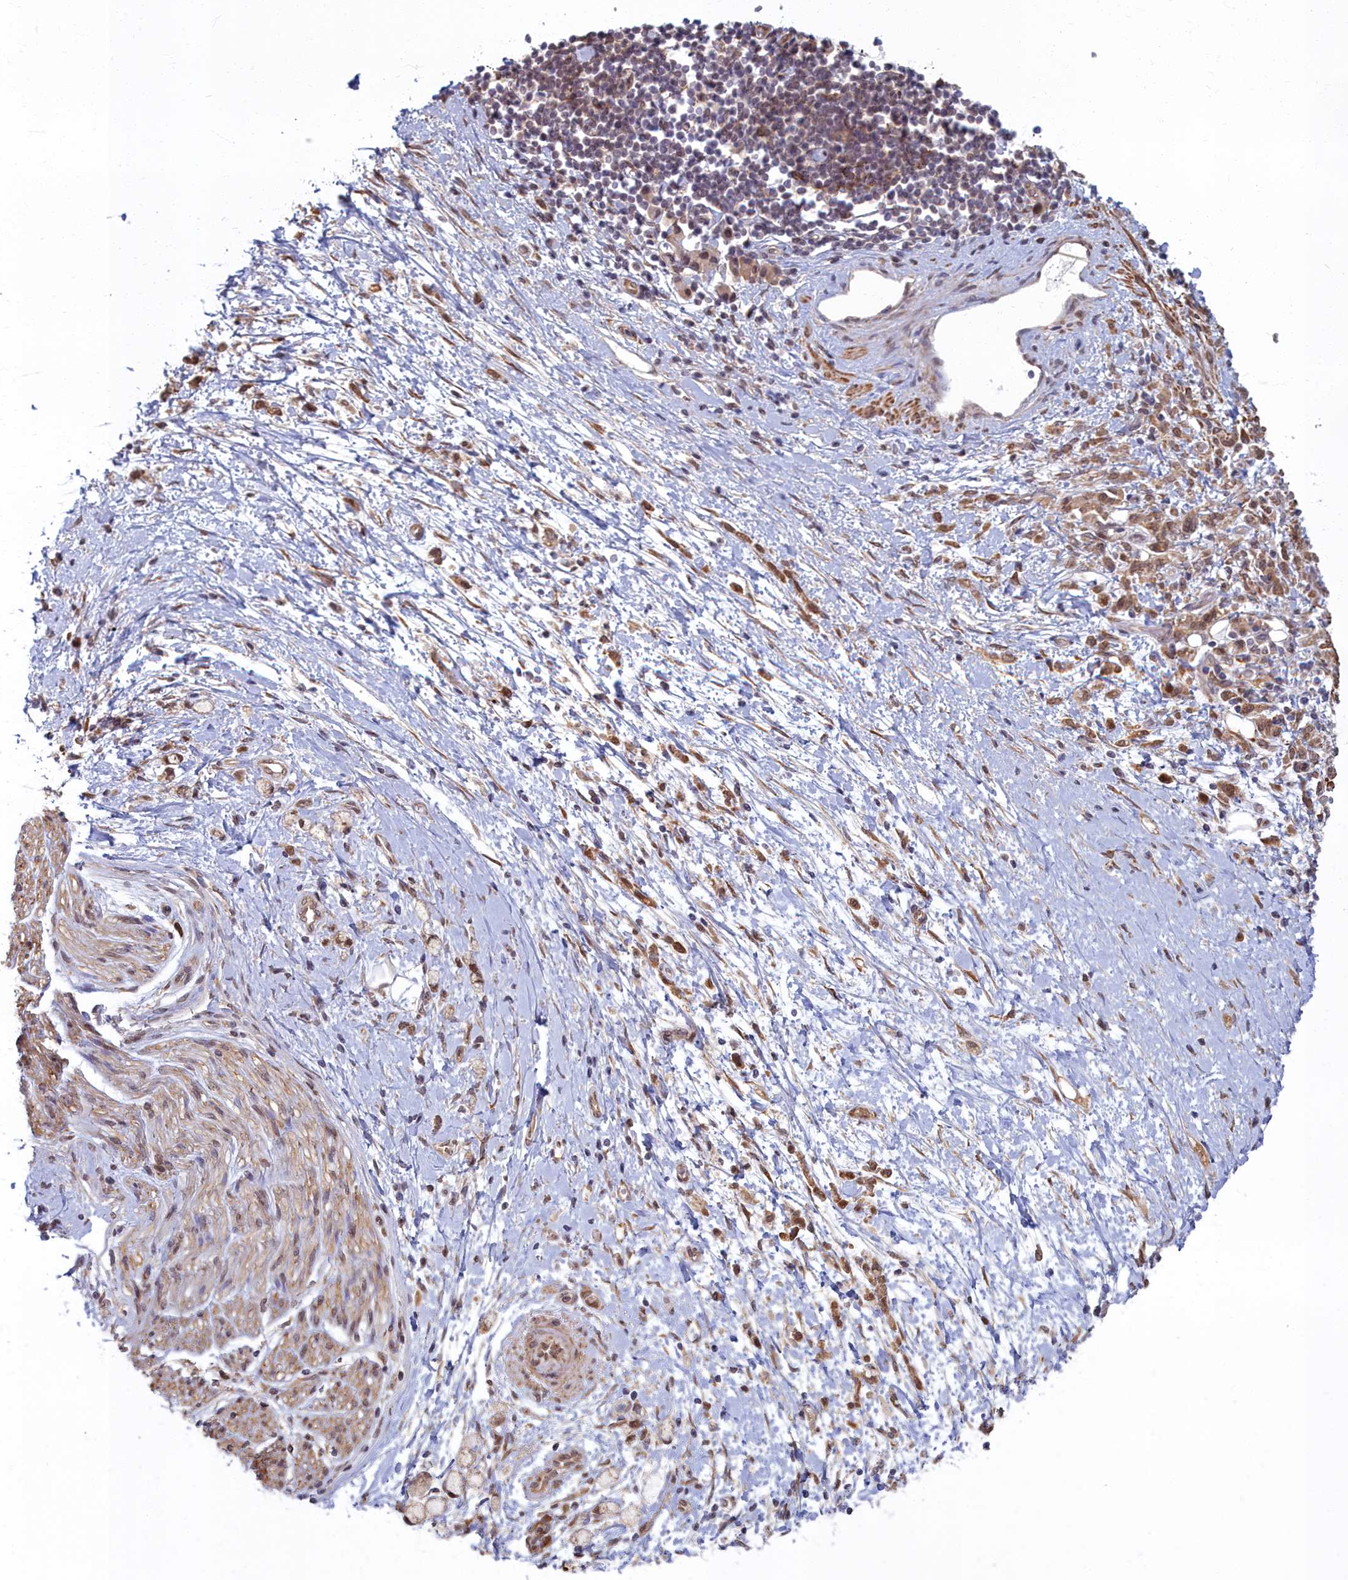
{"staining": {"intensity": "moderate", "quantity": ">75%", "location": "cytoplasmic/membranous,nuclear"}, "tissue": "stomach cancer", "cell_type": "Tumor cells", "image_type": "cancer", "snomed": [{"axis": "morphology", "description": "Adenocarcinoma, NOS"}, {"axis": "topography", "description": "Stomach"}], "caption": "DAB (3,3'-diaminobenzidine) immunohistochemical staining of human adenocarcinoma (stomach) reveals moderate cytoplasmic/membranous and nuclear protein expression in approximately >75% of tumor cells.", "gene": "MAK16", "patient": {"sex": "female", "age": 60}}